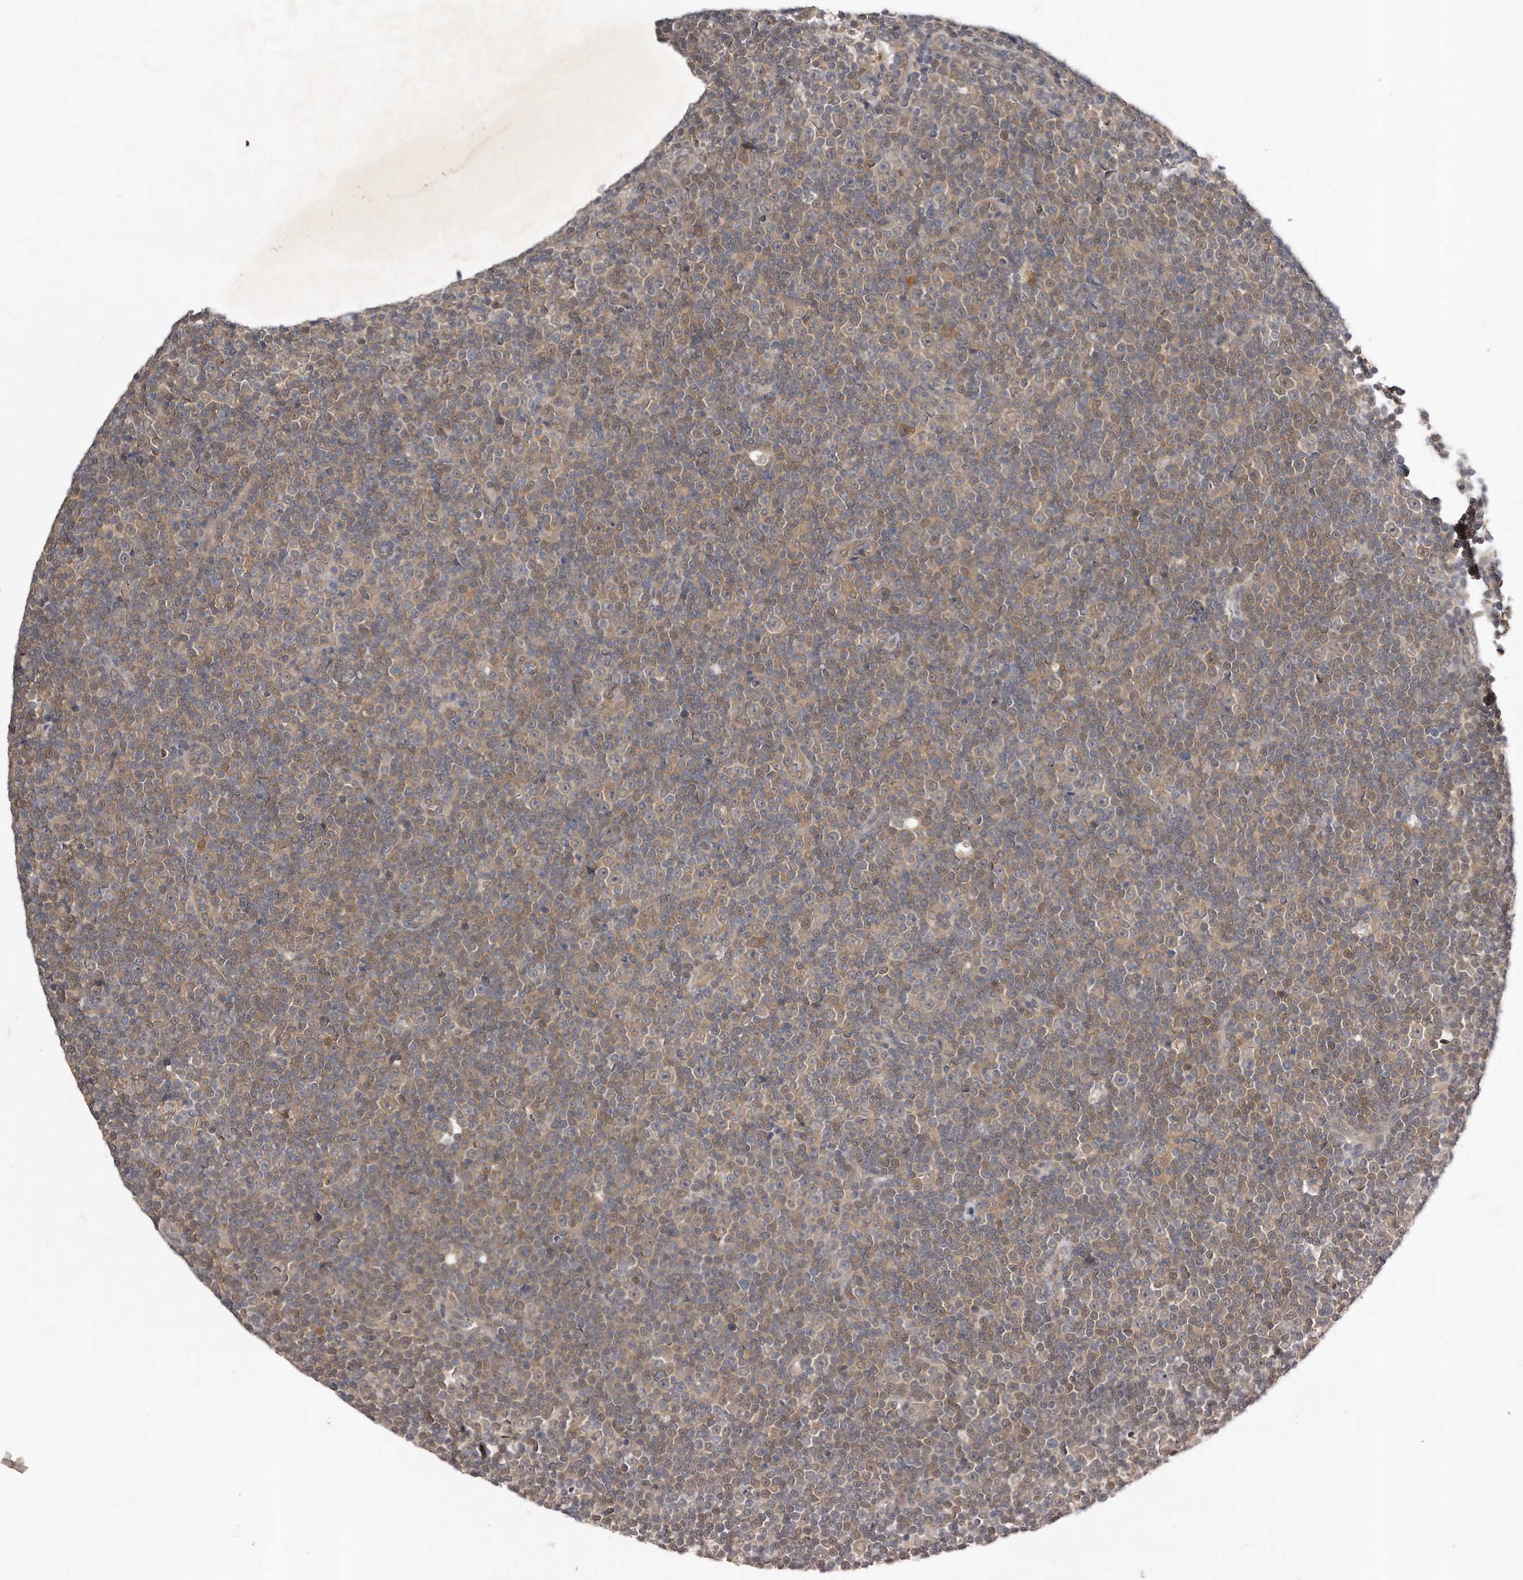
{"staining": {"intensity": "weak", "quantity": ">75%", "location": "cytoplasmic/membranous,nuclear"}, "tissue": "lymphoma", "cell_type": "Tumor cells", "image_type": "cancer", "snomed": [{"axis": "morphology", "description": "Malignant lymphoma, non-Hodgkin's type, Low grade"}, {"axis": "topography", "description": "Lymph node"}], "caption": "A high-resolution photomicrograph shows IHC staining of lymphoma, which demonstrates weak cytoplasmic/membranous and nuclear positivity in approximately >75% of tumor cells.", "gene": "GGCT", "patient": {"sex": "female", "age": 67}}